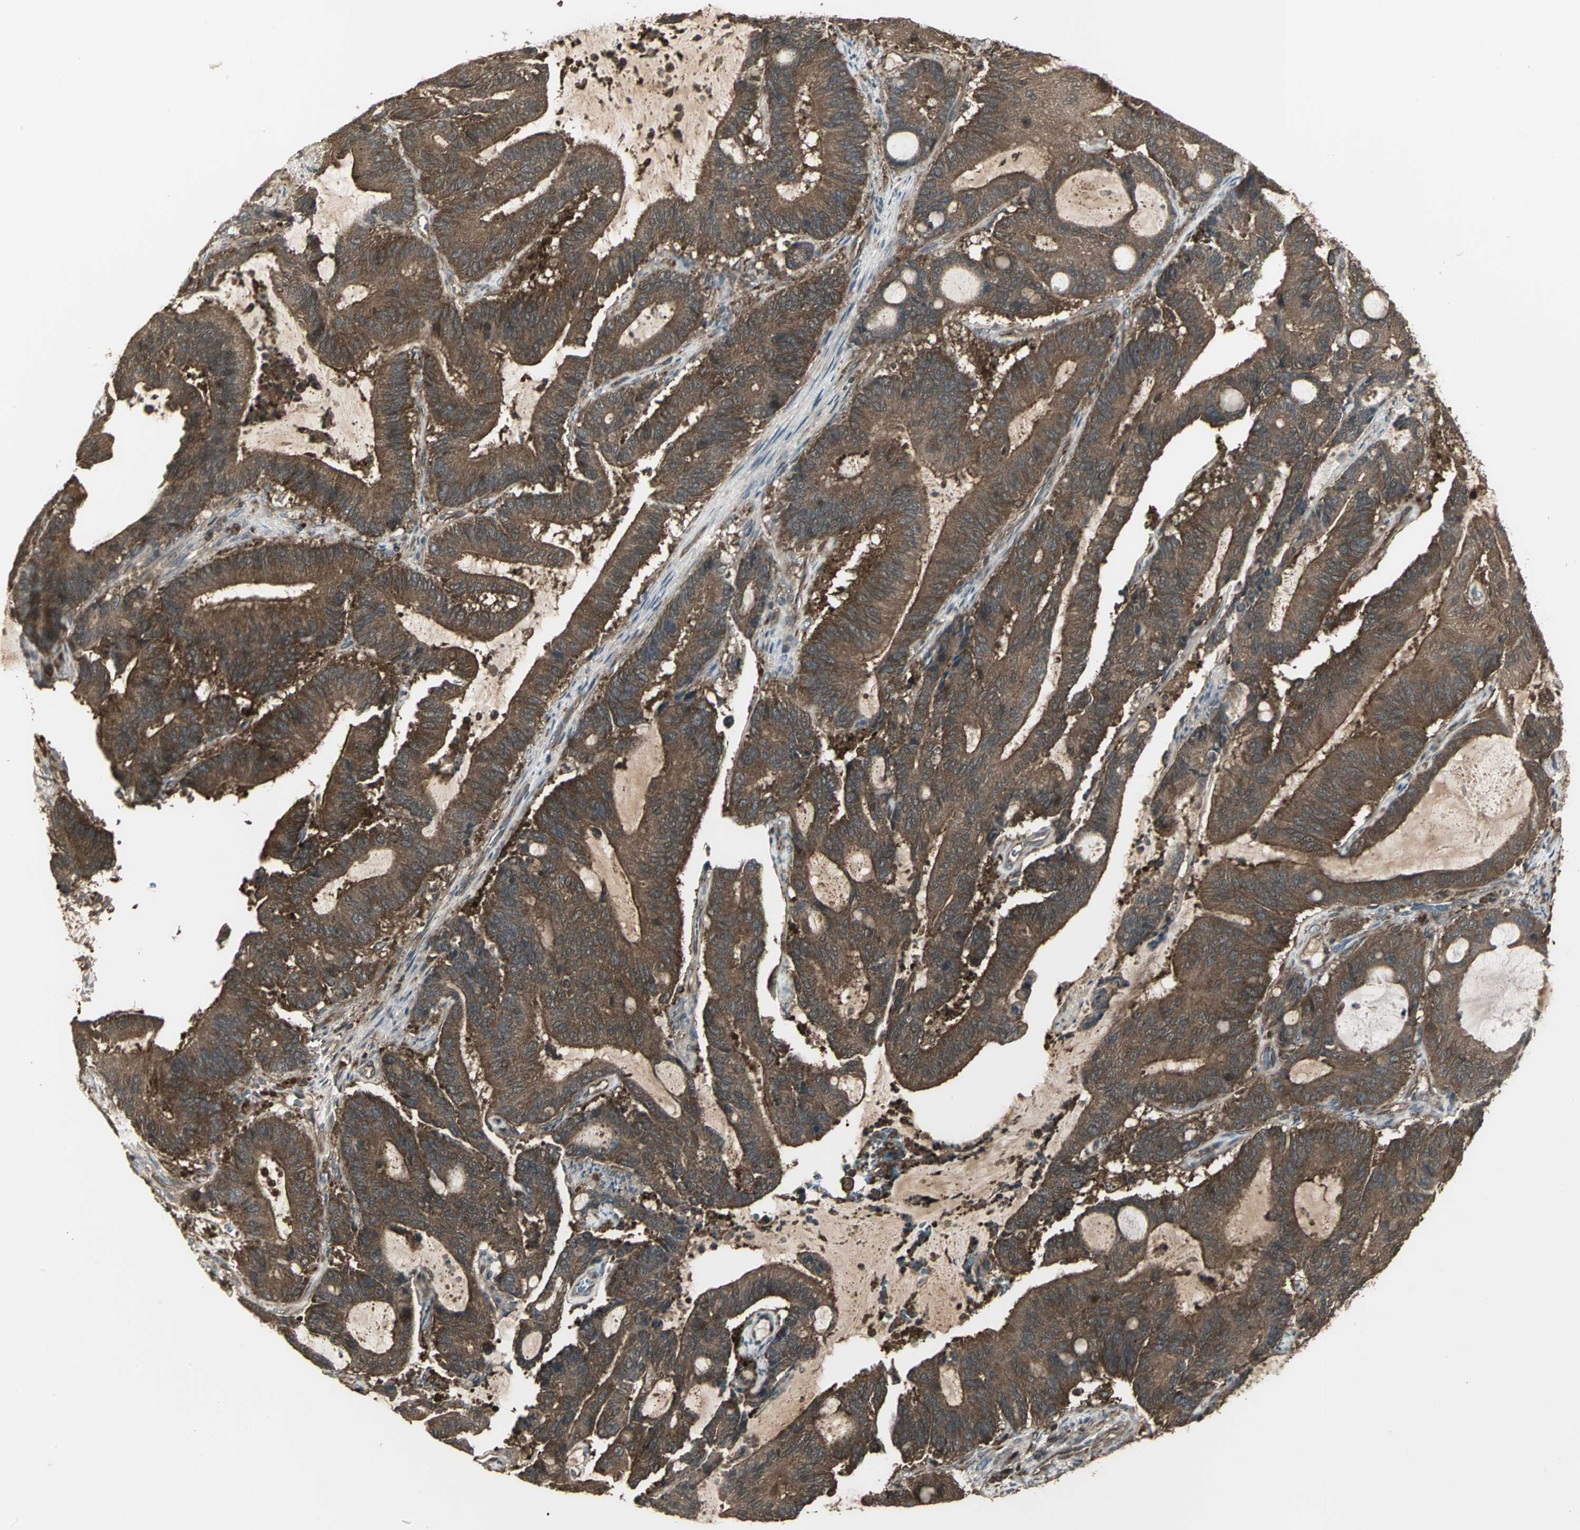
{"staining": {"intensity": "strong", "quantity": ">75%", "location": "cytoplasmic/membranous"}, "tissue": "liver cancer", "cell_type": "Tumor cells", "image_type": "cancer", "snomed": [{"axis": "morphology", "description": "Cholangiocarcinoma"}, {"axis": "topography", "description": "Liver"}], "caption": "This is an image of immunohistochemistry (IHC) staining of liver cancer, which shows strong expression in the cytoplasmic/membranous of tumor cells.", "gene": "PRXL2B", "patient": {"sex": "female", "age": 73}}